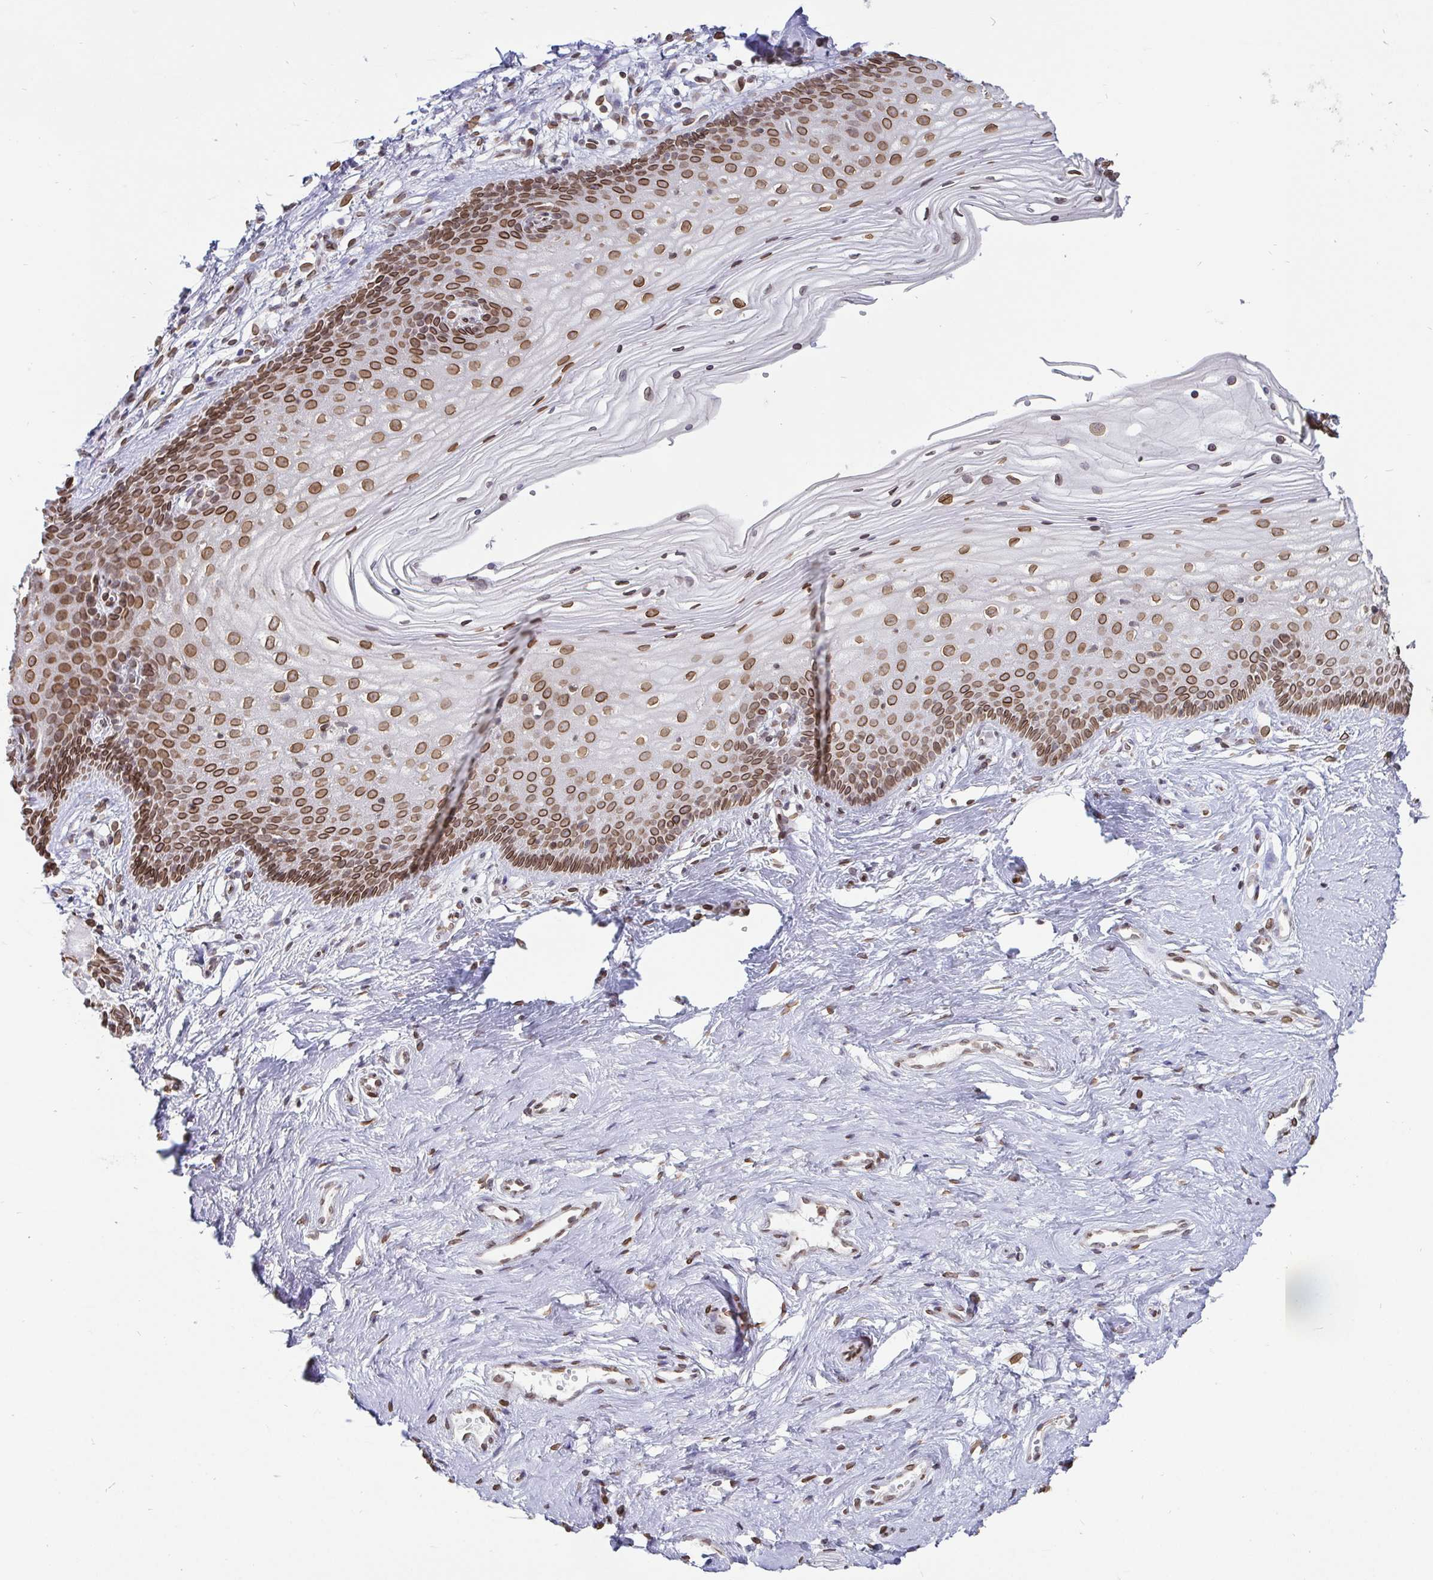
{"staining": {"intensity": "moderate", "quantity": ">75%", "location": "cytoplasmic/membranous,nuclear"}, "tissue": "vagina", "cell_type": "Squamous epithelial cells", "image_type": "normal", "snomed": [{"axis": "morphology", "description": "Normal tissue, NOS"}, {"axis": "topography", "description": "Vagina"}], "caption": "Brown immunohistochemical staining in unremarkable human vagina reveals moderate cytoplasmic/membranous,nuclear staining in about >75% of squamous epithelial cells.", "gene": "EMD", "patient": {"sex": "female", "age": 38}}